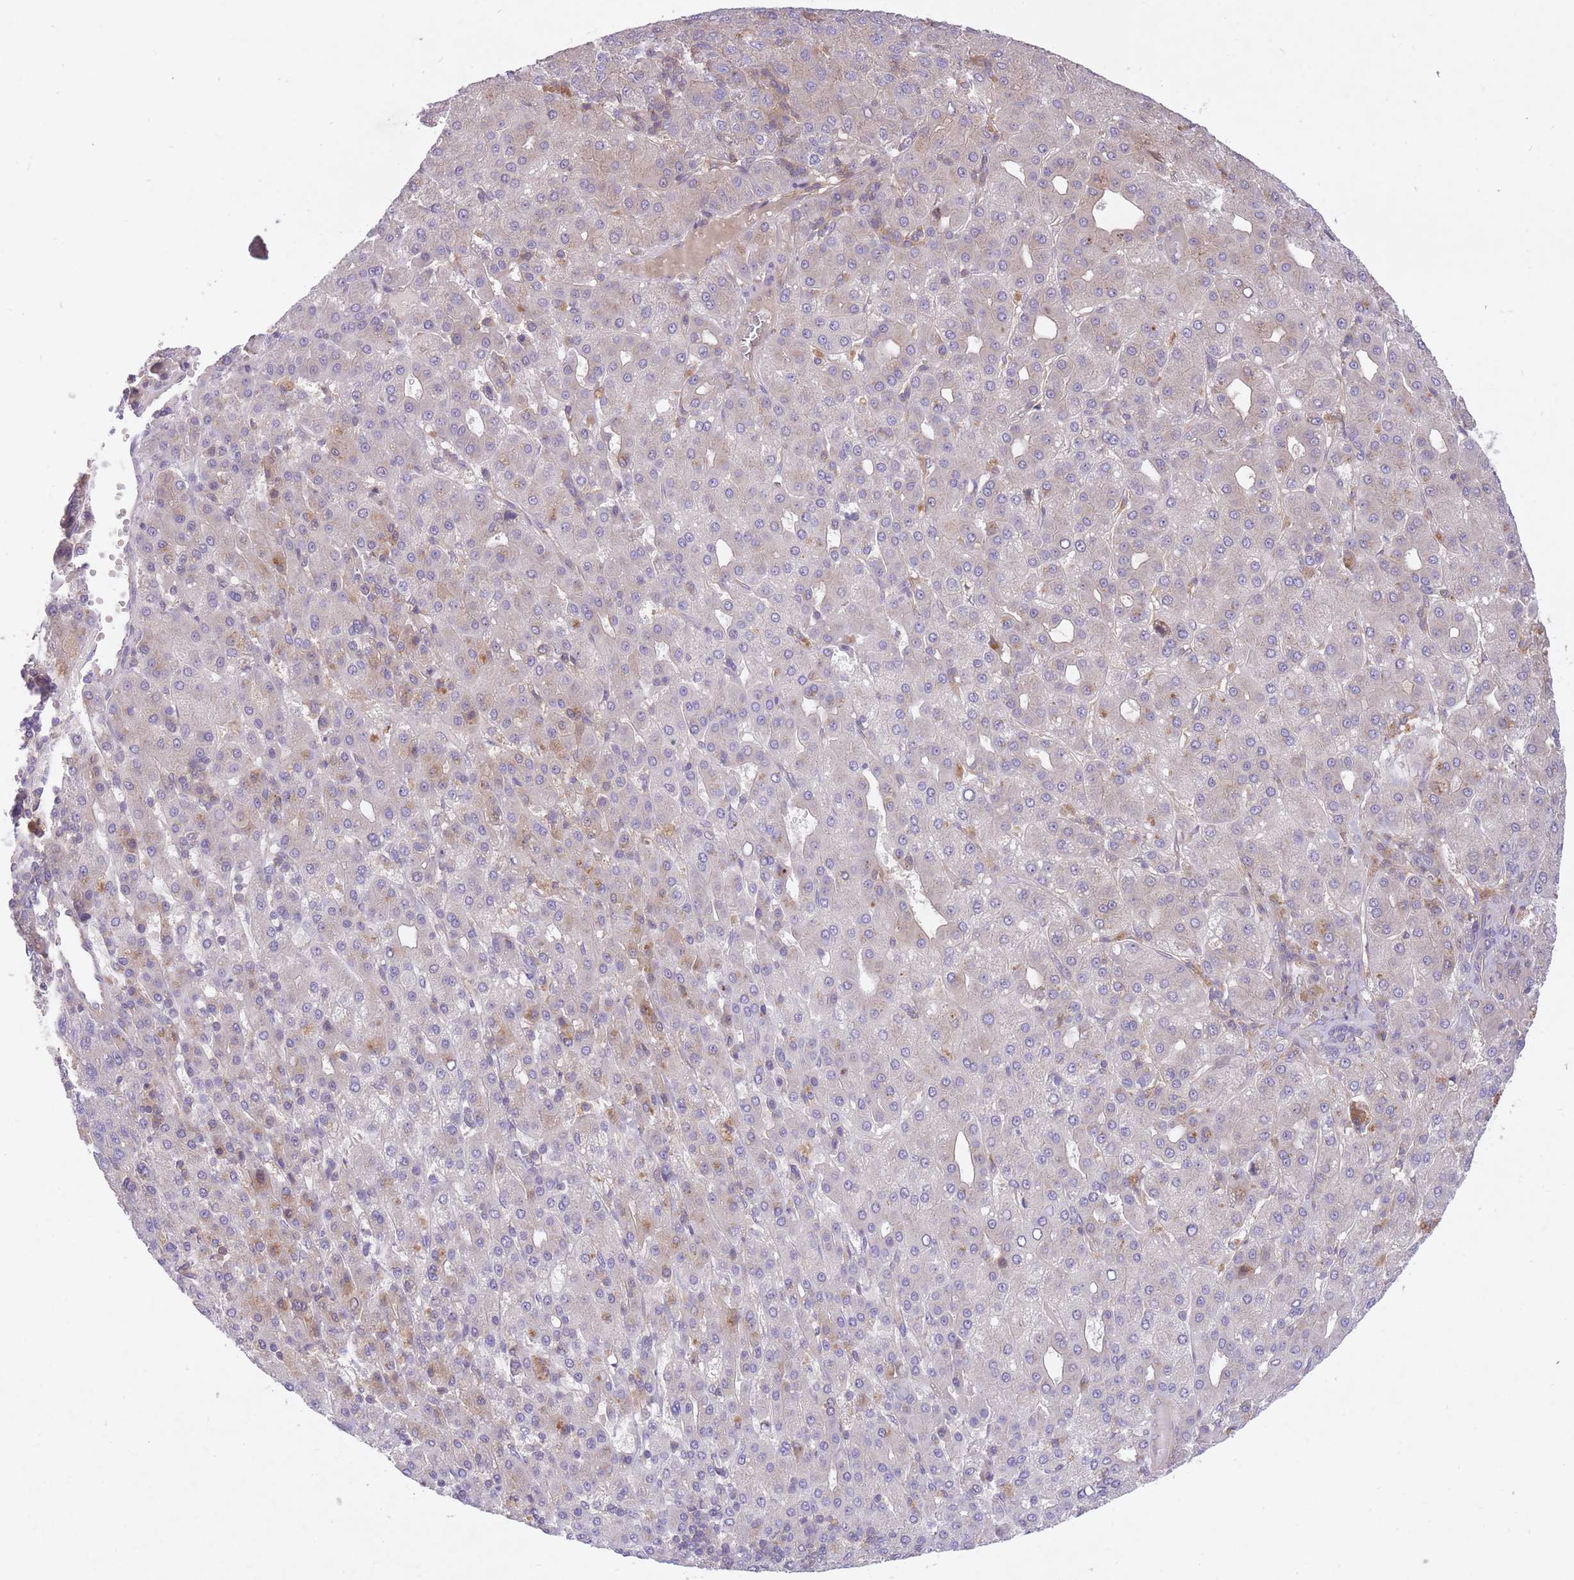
{"staining": {"intensity": "negative", "quantity": "none", "location": "none"}, "tissue": "liver cancer", "cell_type": "Tumor cells", "image_type": "cancer", "snomed": [{"axis": "morphology", "description": "Carcinoma, Hepatocellular, NOS"}, {"axis": "topography", "description": "Liver"}], "caption": "A histopathology image of liver cancer stained for a protein reveals no brown staining in tumor cells. (Immunohistochemistry, brightfield microscopy, high magnification).", "gene": "PREP", "patient": {"sex": "male", "age": 65}}